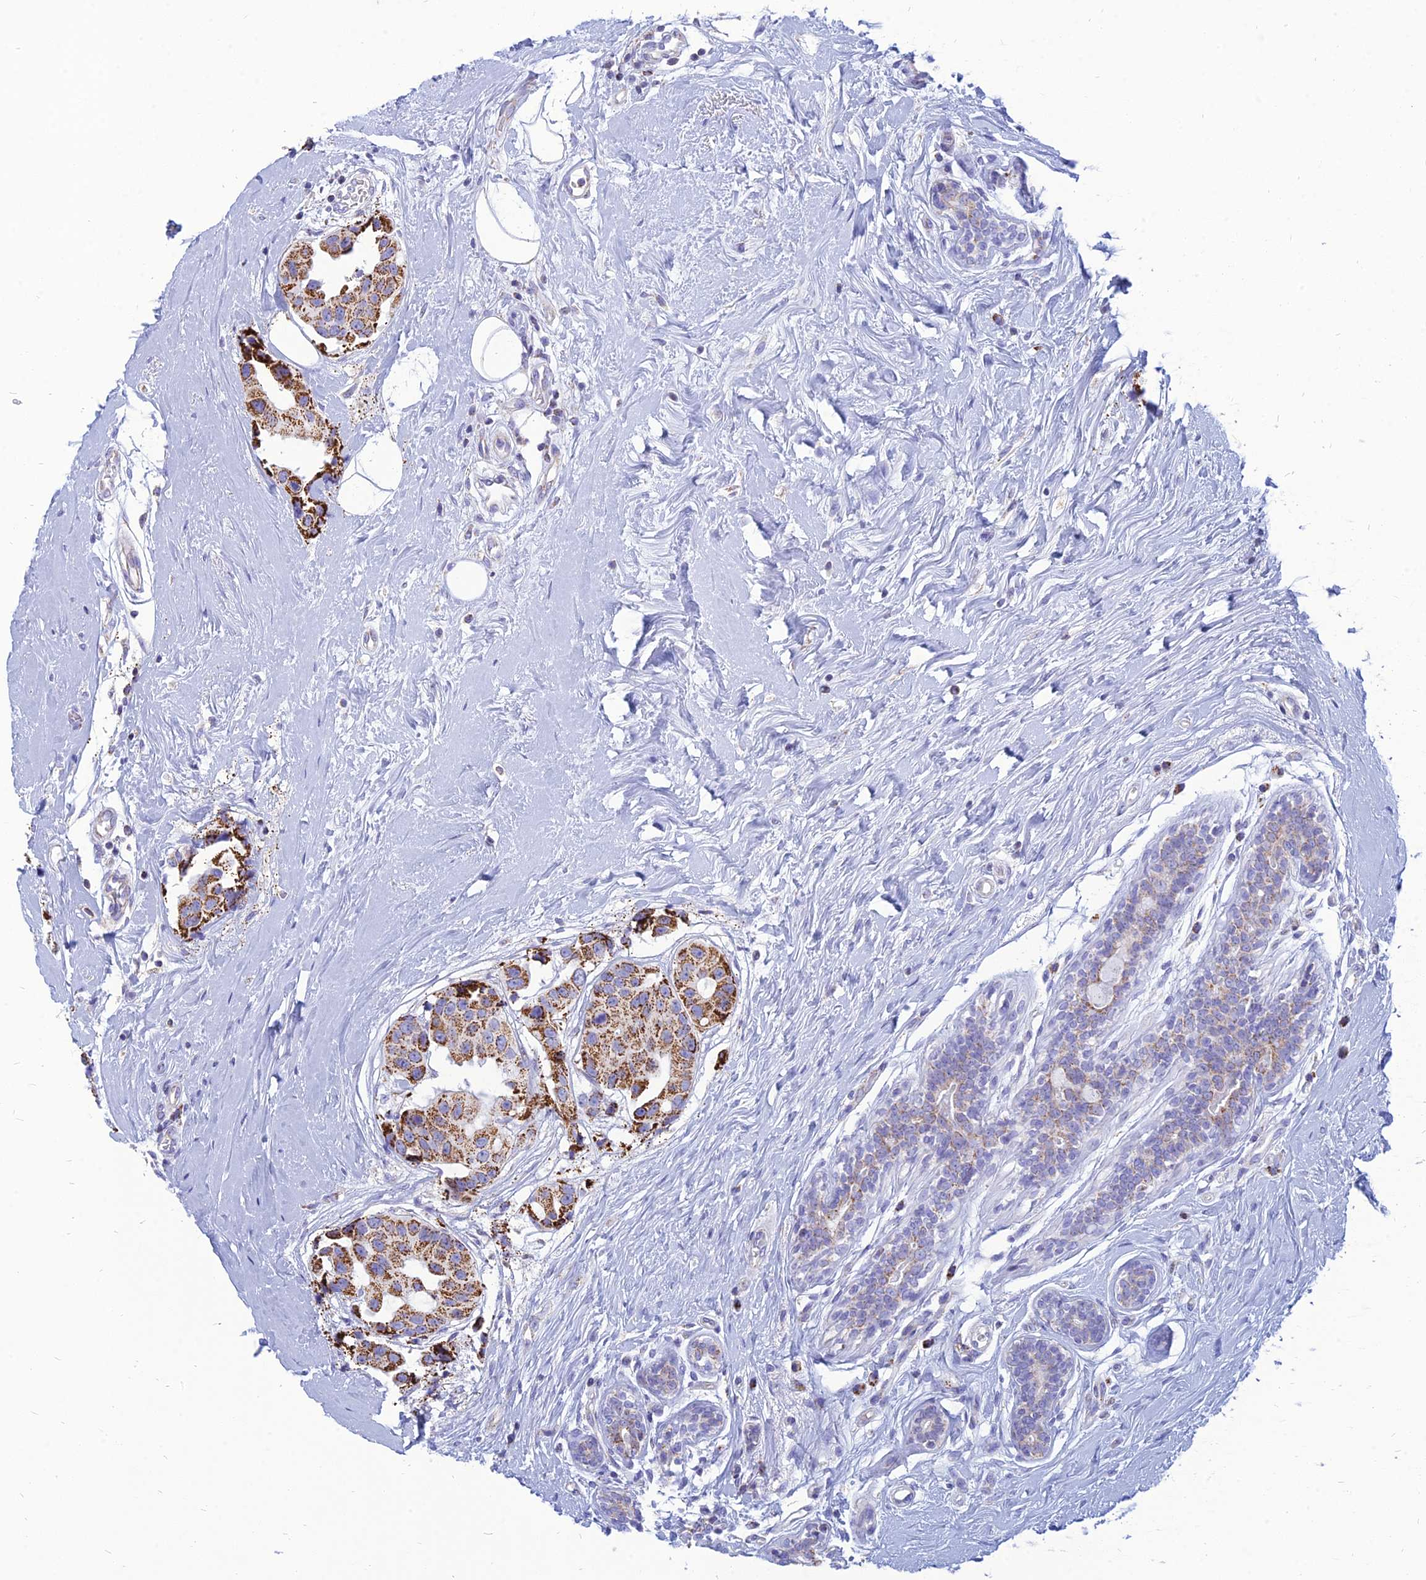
{"staining": {"intensity": "moderate", "quantity": ">75%", "location": "cytoplasmic/membranous"}, "tissue": "breast cancer", "cell_type": "Tumor cells", "image_type": "cancer", "snomed": [{"axis": "morphology", "description": "Normal tissue, NOS"}, {"axis": "morphology", "description": "Duct carcinoma"}, {"axis": "topography", "description": "Breast"}], "caption": "Immunohistochemistry (IHC) image of human breast invasive ductal carcinoma stained for a protein (brown), which exhibits medium levels of moderate cytoplasmic/membranous staining in approximately >75% of tumor cells.", "gene": "PACC1", "patient": {"sex": "female", "age": 39}}